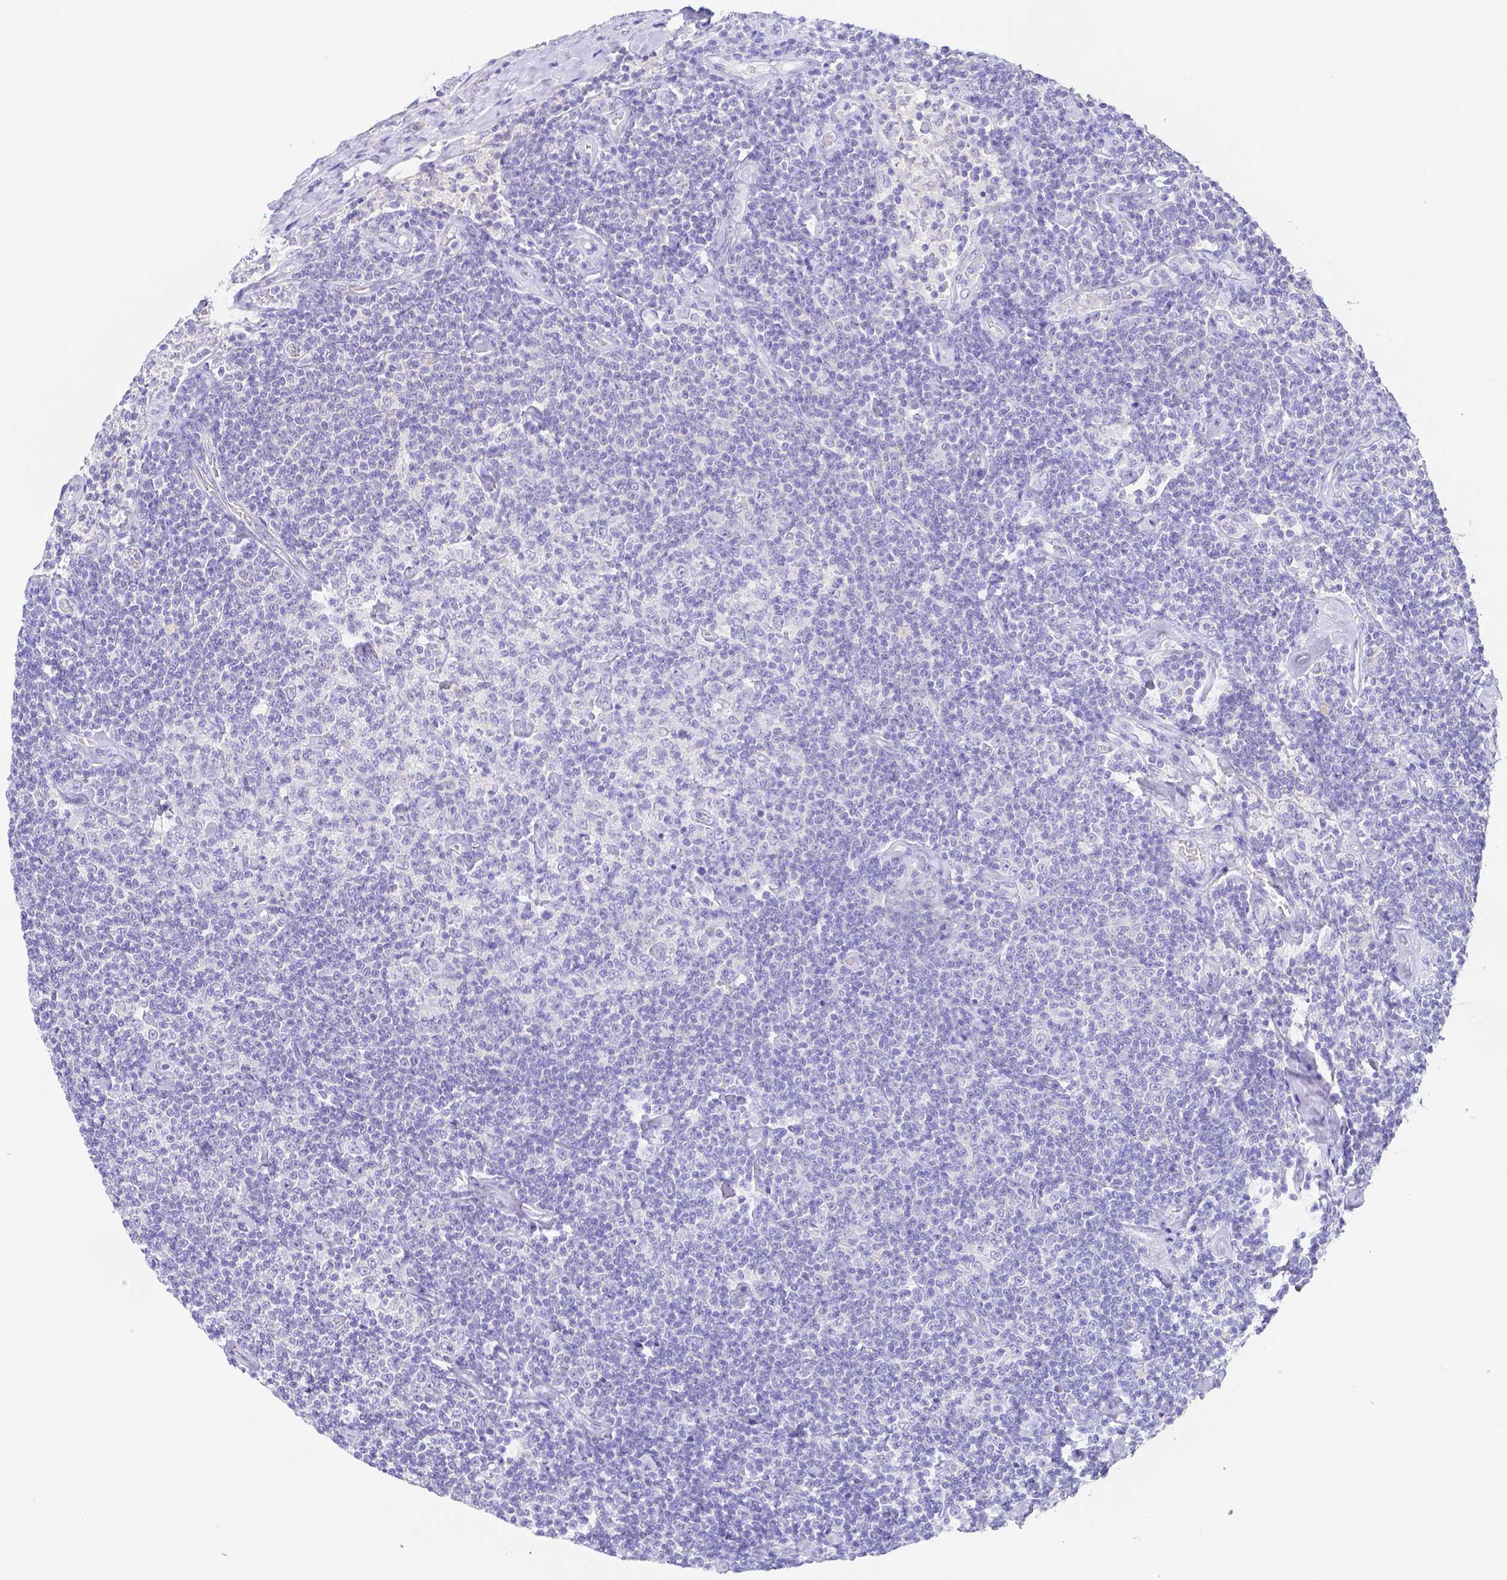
{"staining": {"intensity": "negative", "quantity": "none", "location": "none"}, "tissue": "lymphoma", "cell_type": "Tumor cells", "image_type": "cancer", "snomed": [{"axis": "morphology", "description": "Malignant lymphoma, non-Hodgkin's type, Low grade"}, {"axis": "topography", "description": "Lymph node"}], "caption": "The photomicrograph displays no significant positivity in tumor cells of malignant lymphoma, non-Hodgkin's type (low-grade). (Stains: DAB (3,3'-diaminobenzidine) immunohistochemistry (IHC) with hematoxylin counter stain, Microscopy: brightfield microscopy at high magnification).", "gene": "ZG16B", "patient": {"sex": "male", "age": 81}}